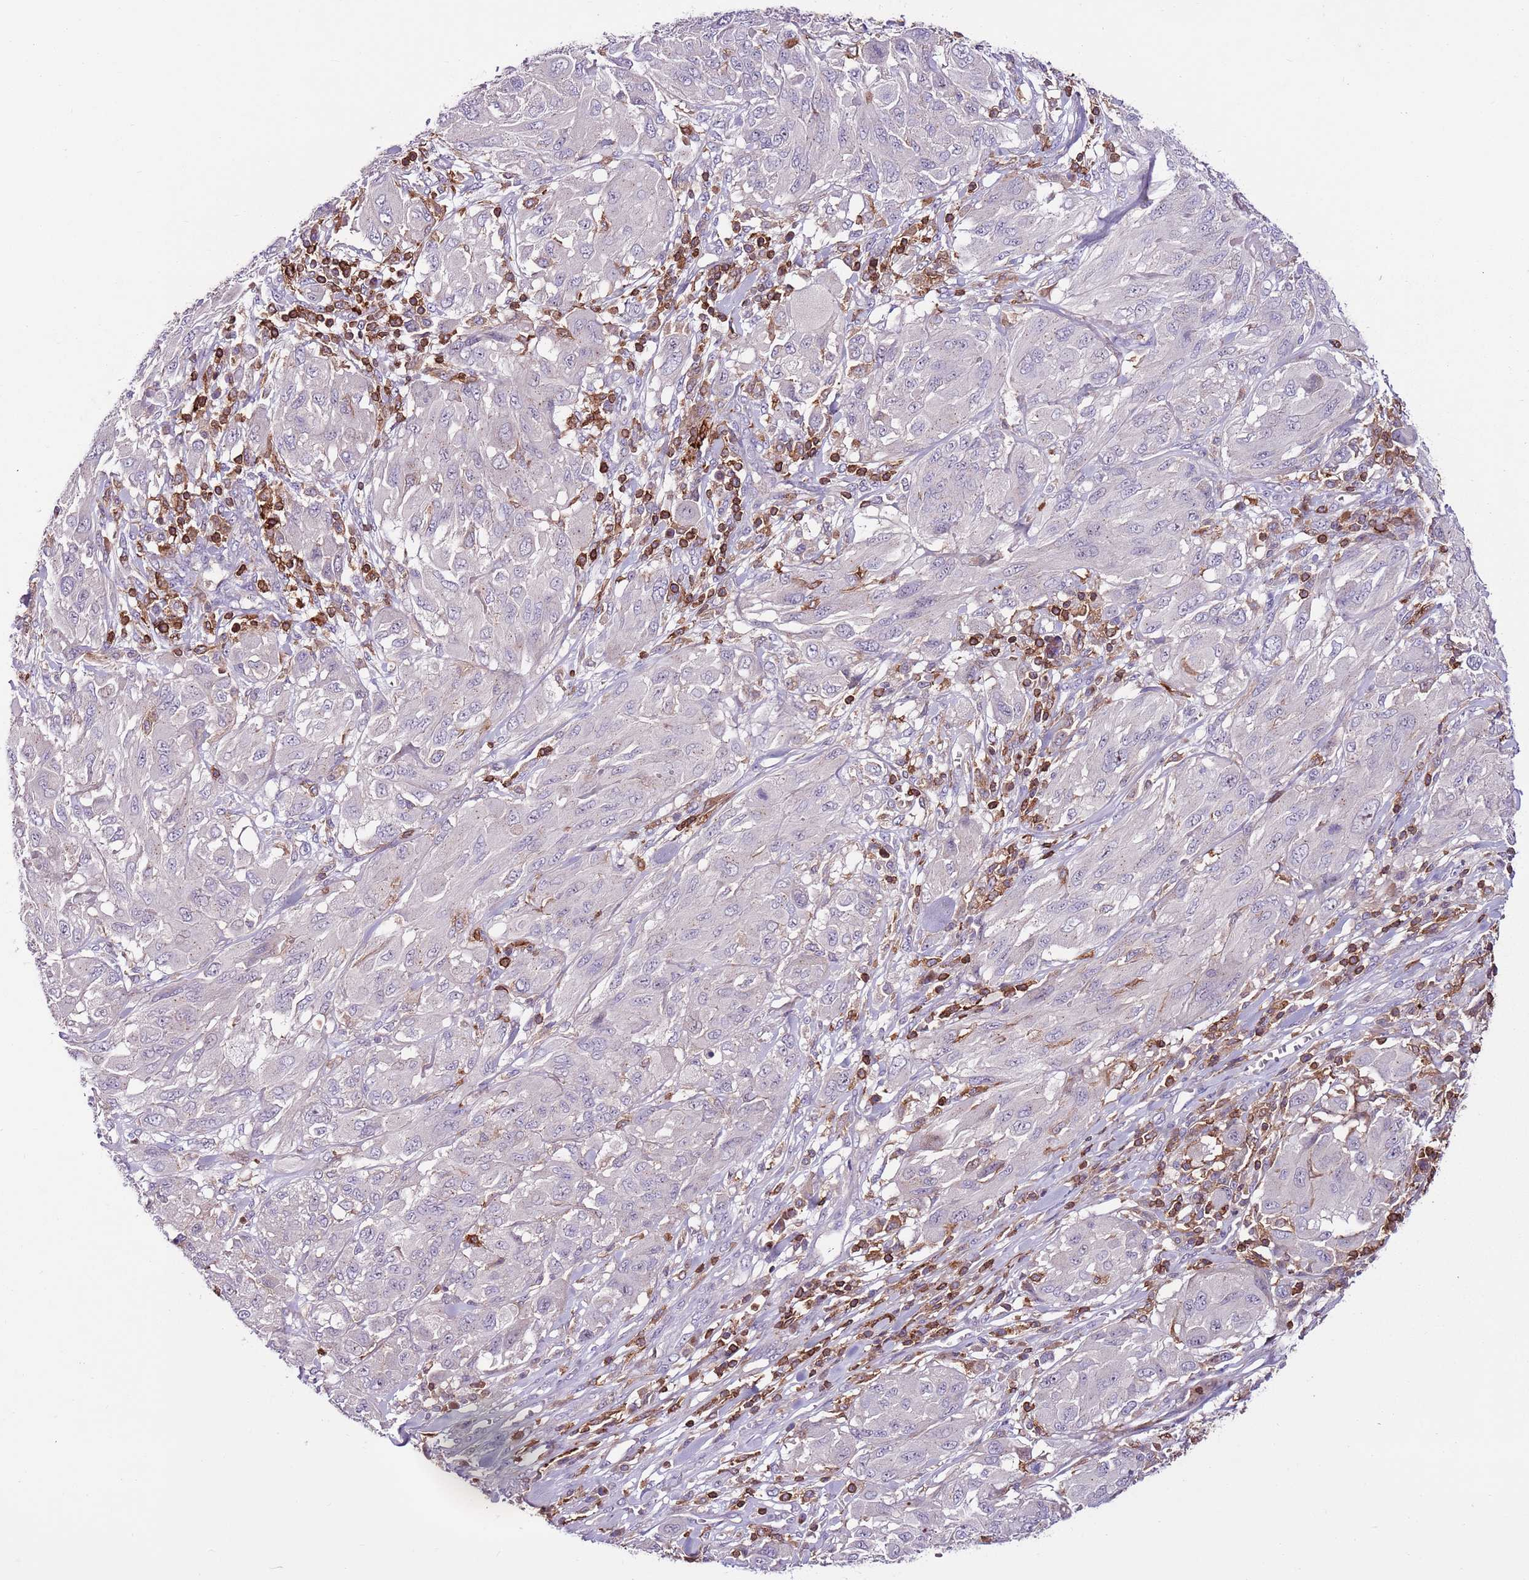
{"staining": {"intensity": "negative", "quantity": "none", "location": "none"}, "tissue": "melanoma", "cell_type": "Tumor cells", "image_type": "cancer", "snomed": [{"axis": "morphology", "description": "Malignant melanoma, NOS"}, {"axis": "topography", "description": "Skin"}], "caption": "An immunohistochemistry (IHC) image of melanoma is shown. There is no staining in tumor cells of melanoma.", "gene": "ZSWIM1", "patient": {"sex": "female", "age": 91}}